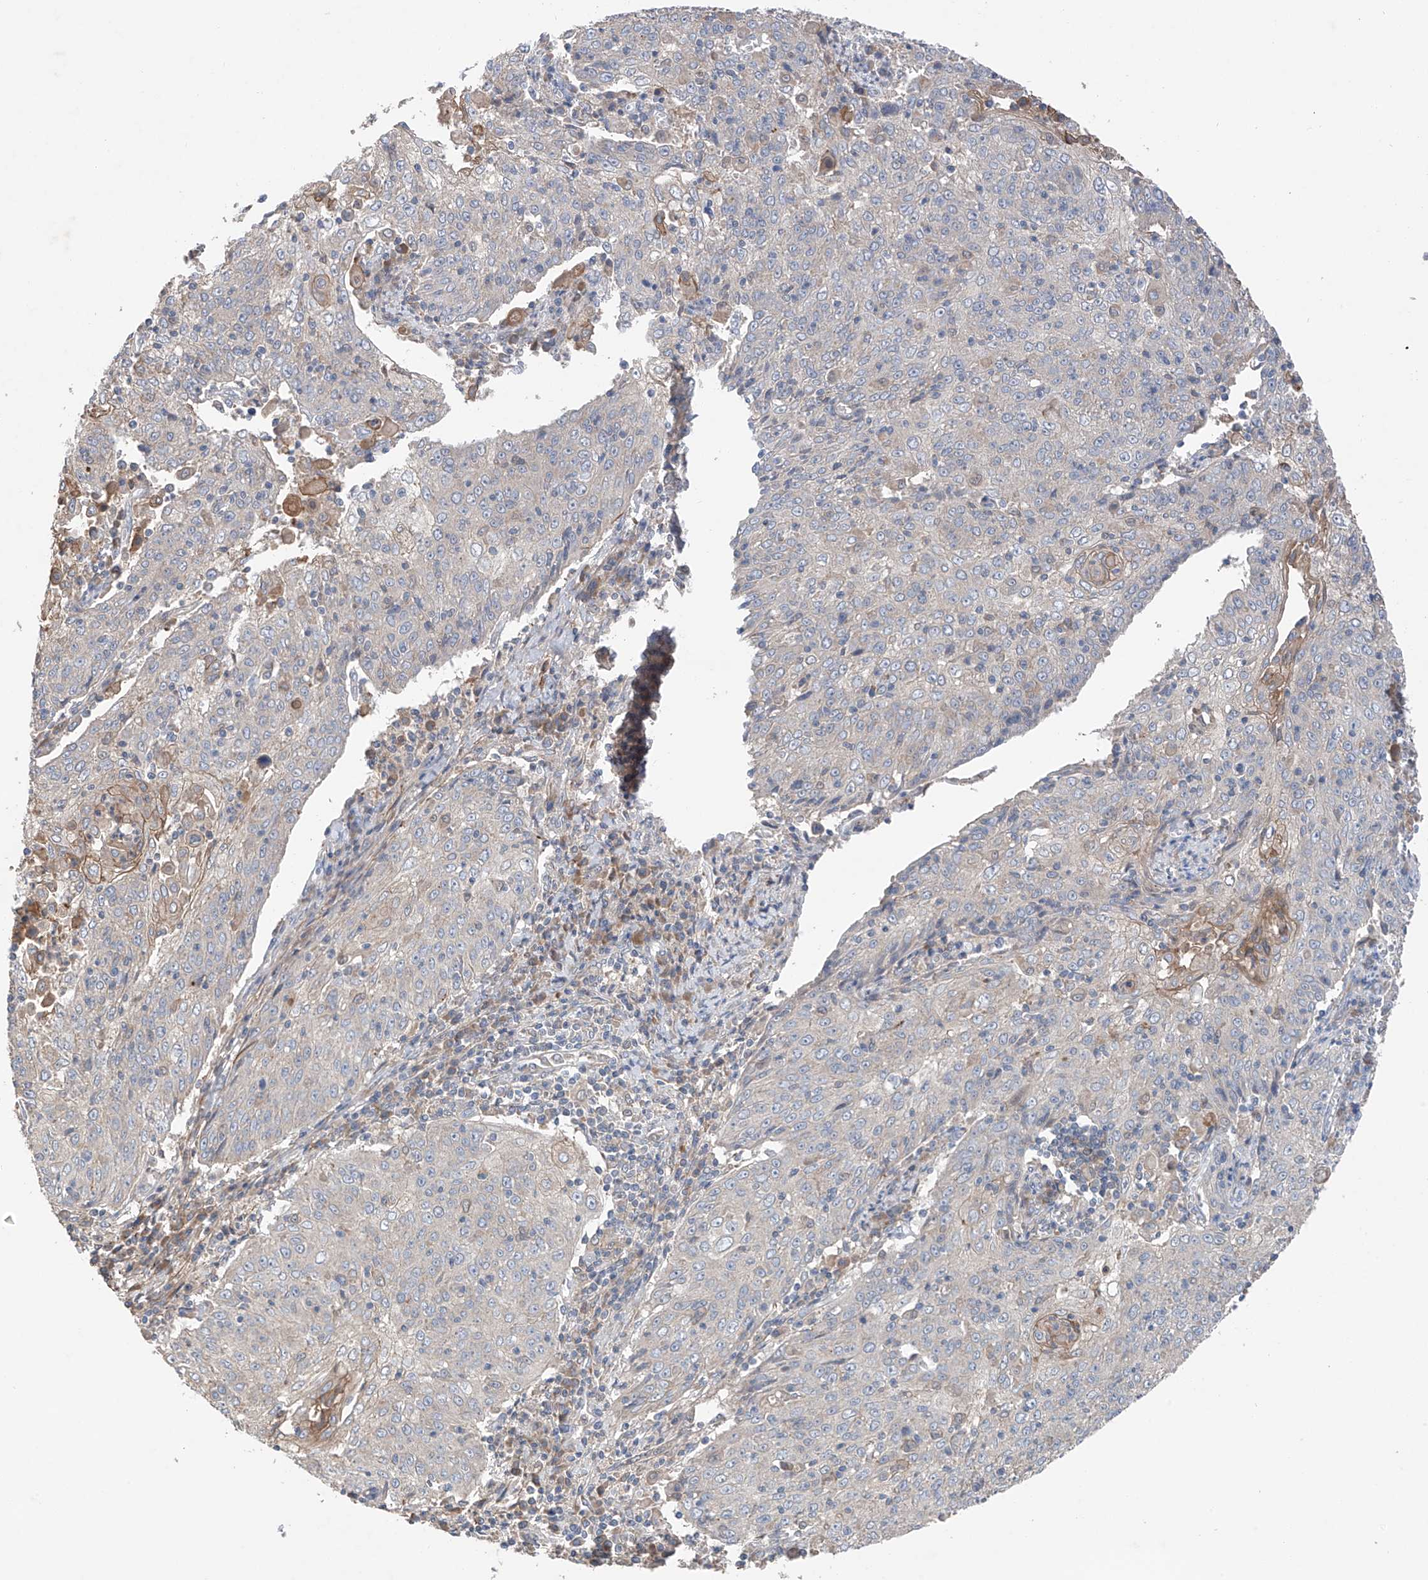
{"staining": {"intensity": "negative", "quantity": "none", "location": "none"}, "tissue": "cervical cancer", "cell_type": "Tumor cells", "image_type": "cancer", "snomed": [{"axis": "morphology", "description": "Squamous cell carcinoma, NOS"}, {"axis": "topography", "description": "Cervix"}], "caption": "This is an immunohistochemistry (IHC) micrograph of human cervical cancer. There is no expression in tumor cells.", "gene": "GALNTL6", "patient": {"sex": "female", "age": 48}}